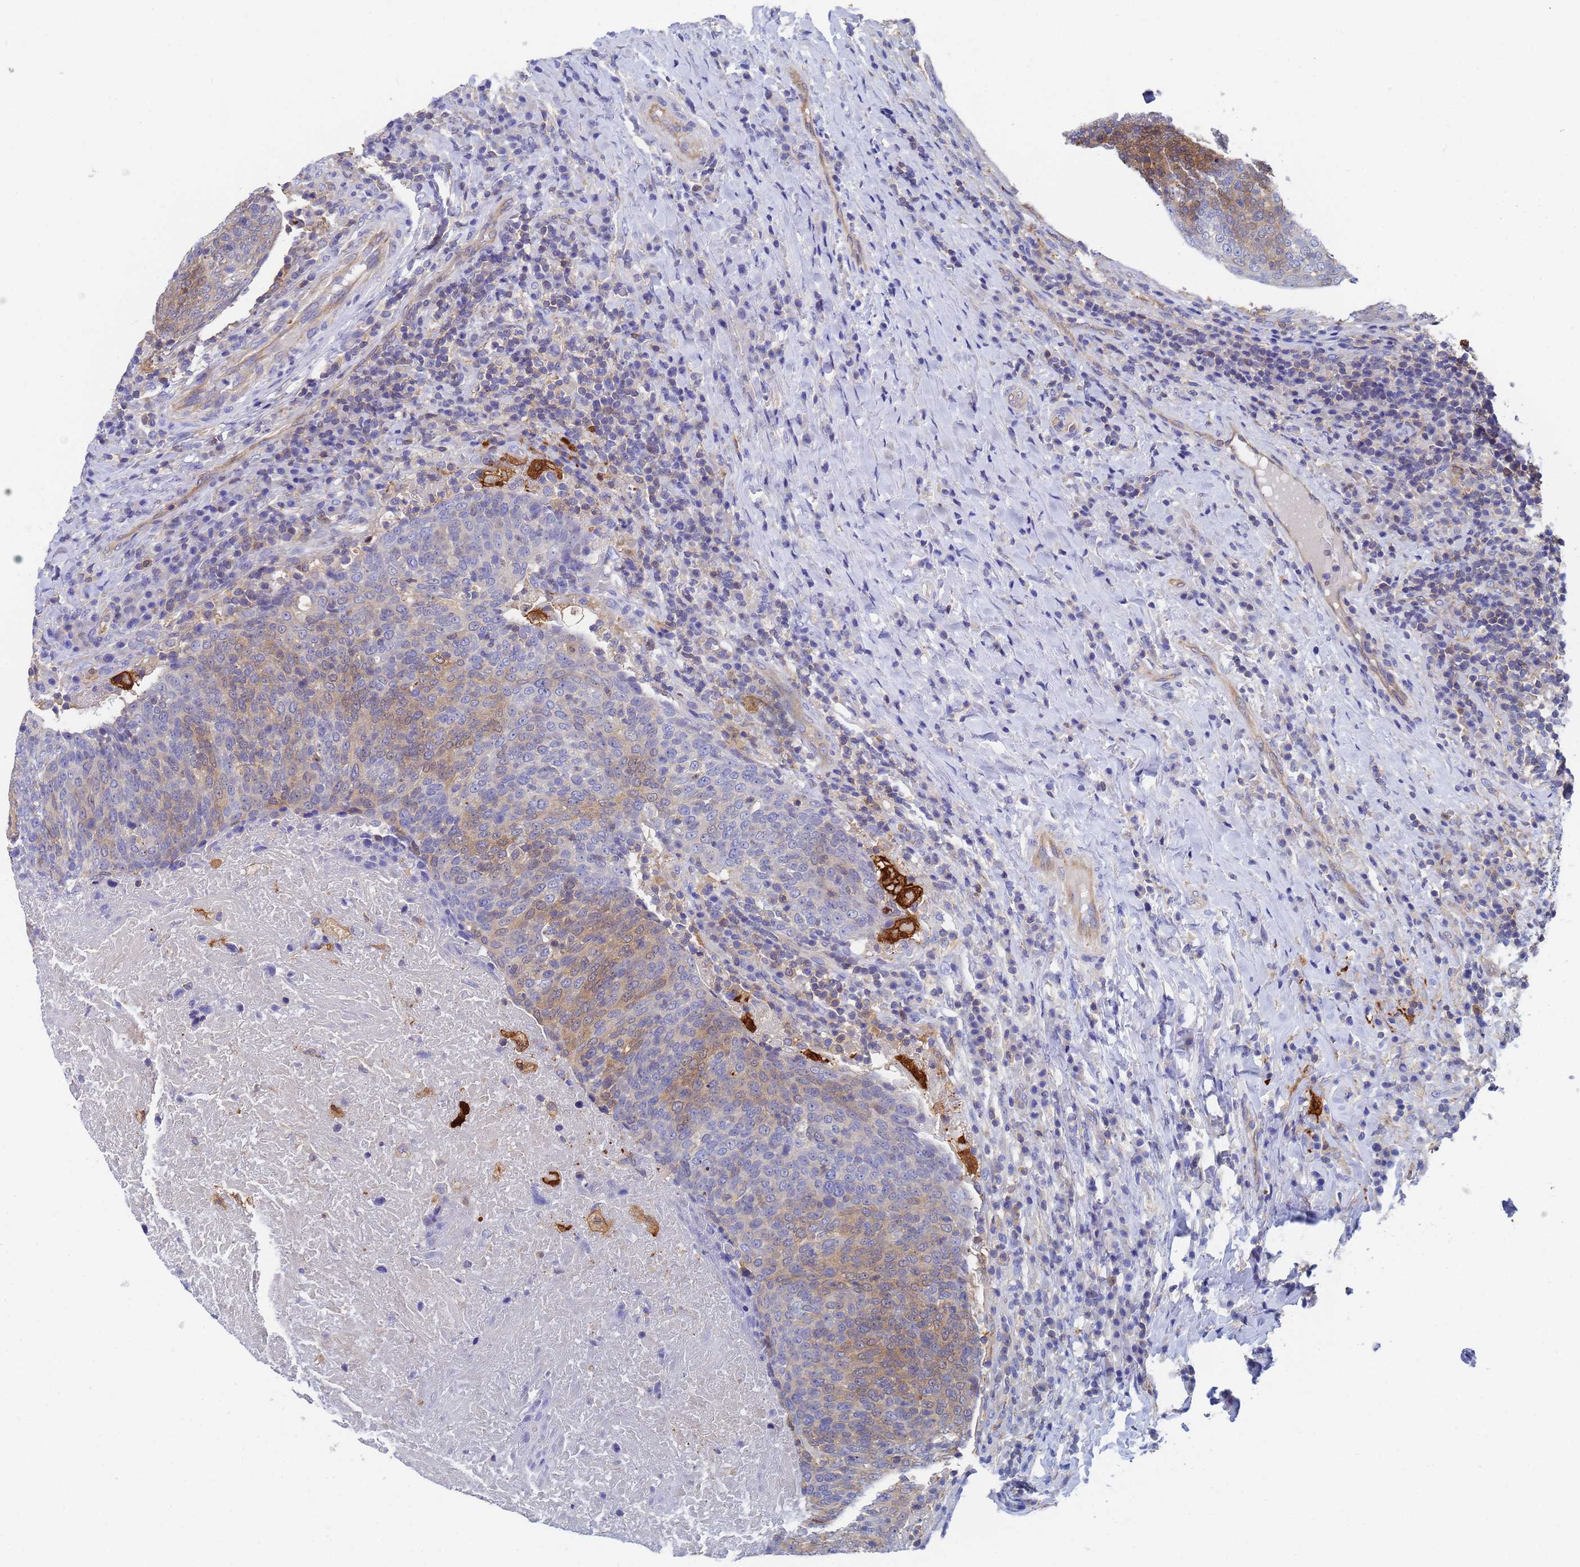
{"staining": {"intensity": "weak", "quantity": "25%-75%", "location": "cytoplasmic/membranous"}, "tissue": "head and neck cancer", "cell_type": "Tumor cells", "image_type": "cancer", "snomed": [{"axis": "morphology", "description": "Squamous cell carcinoma, NOS"}, {"axis": "morphology", "description": "Squamous cell carcinoma, metastatic, NOS"}, {"axis": "topography", "description": "Lymph node"}, {"axis": "topography", "description": "Head-Neck"}], "caption": "DAB immunohistochemical staining of head and neck cancer (metastatic squamous cell carcinoma) exhibits weak cytoplasmic/membranous protein positivity in about 25%-75% of tumor cells. (Brightfield microscopy of DAB IHC at high magnification).", "gene": "GCHFR", "patient": {"sex": "male", "age": 62}}